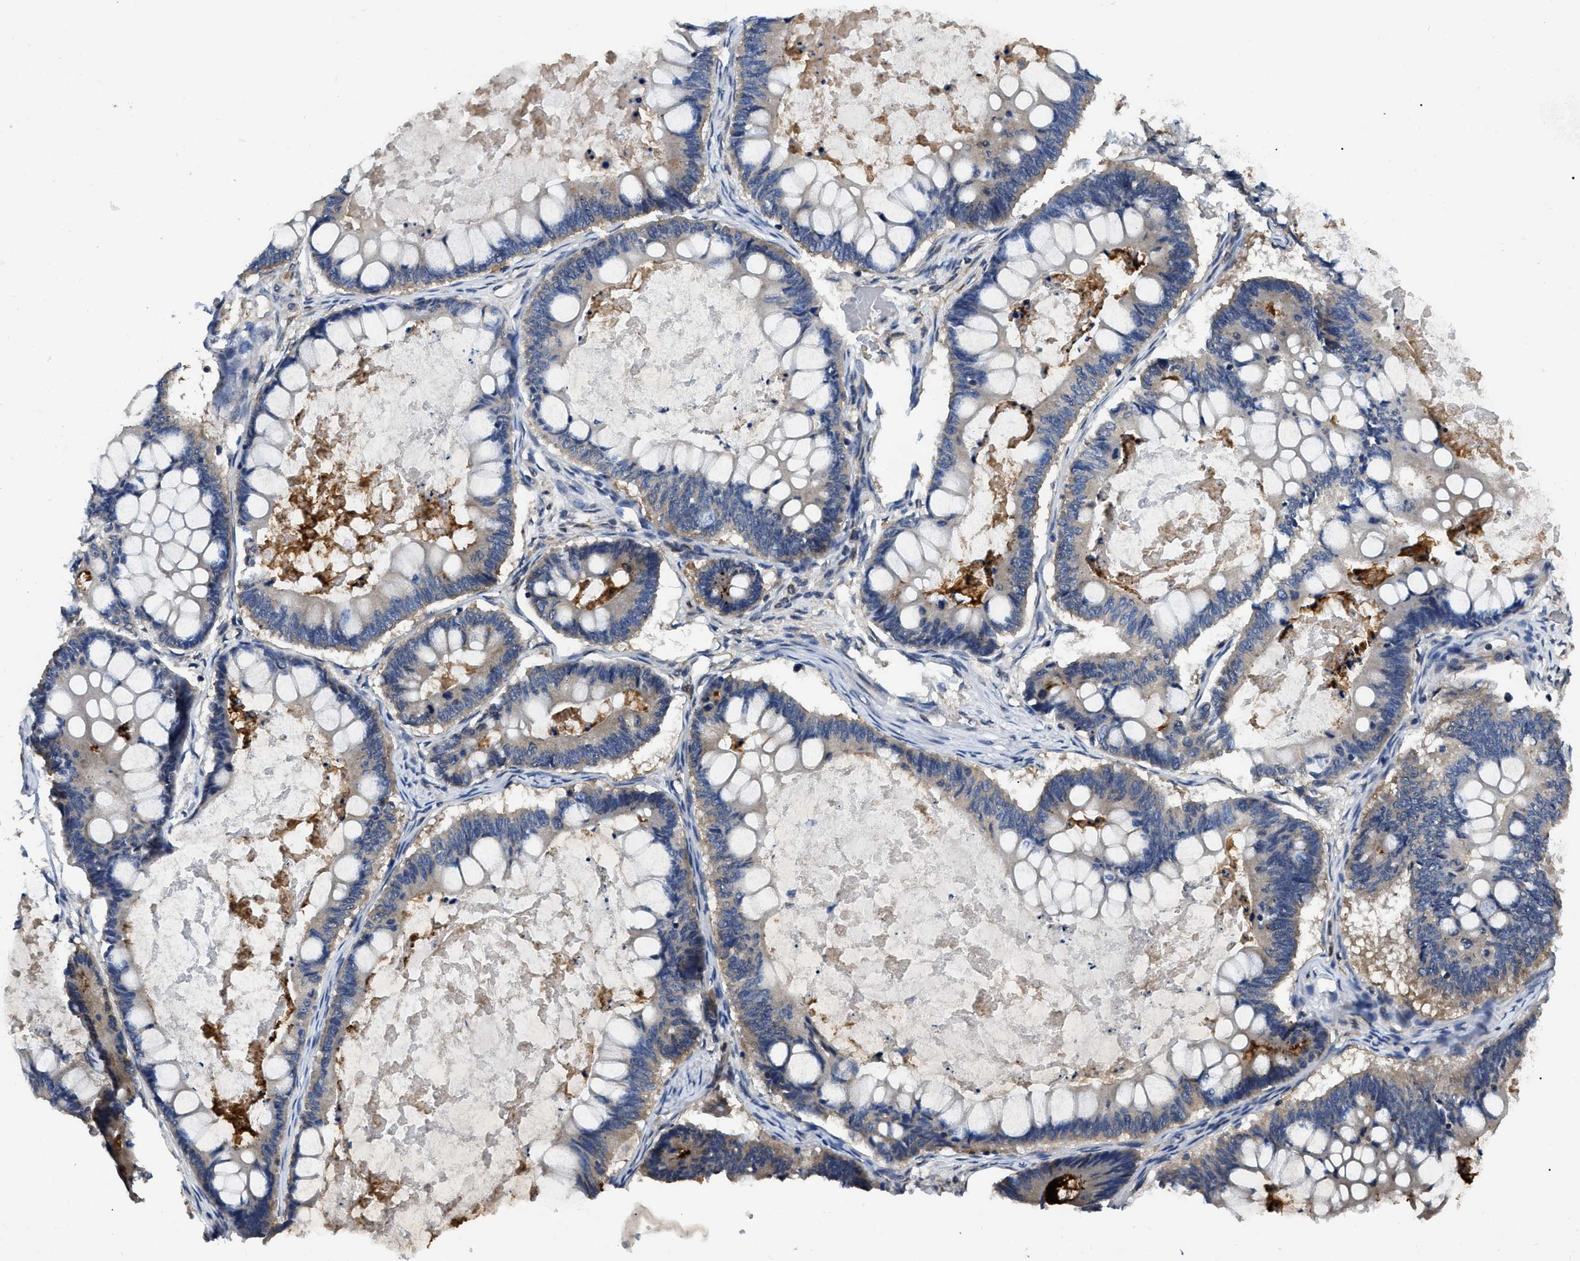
{"staining": {"intensity": "weak", "quantity": "25%-75%", "location": "cytoplasmic/membranous"}, "tissue": "ovarian cancer", "cell_type": "Tumor cells", "image_type": "cancer", "snomed": [{"axis": "morphology", "description": "Cystadenocarcinoma, mucinous, NOS"}, {"axis": "topography", "description": "Ovary"}], "caption": "Ovarian mucinous cystadenocarcinoma tissue reveals weak cytoplasmic/membranous positivity in approximately 25%-75% of tumor cells", "gene": "GET4", "patient": {"sex": "female", "age": 61}}